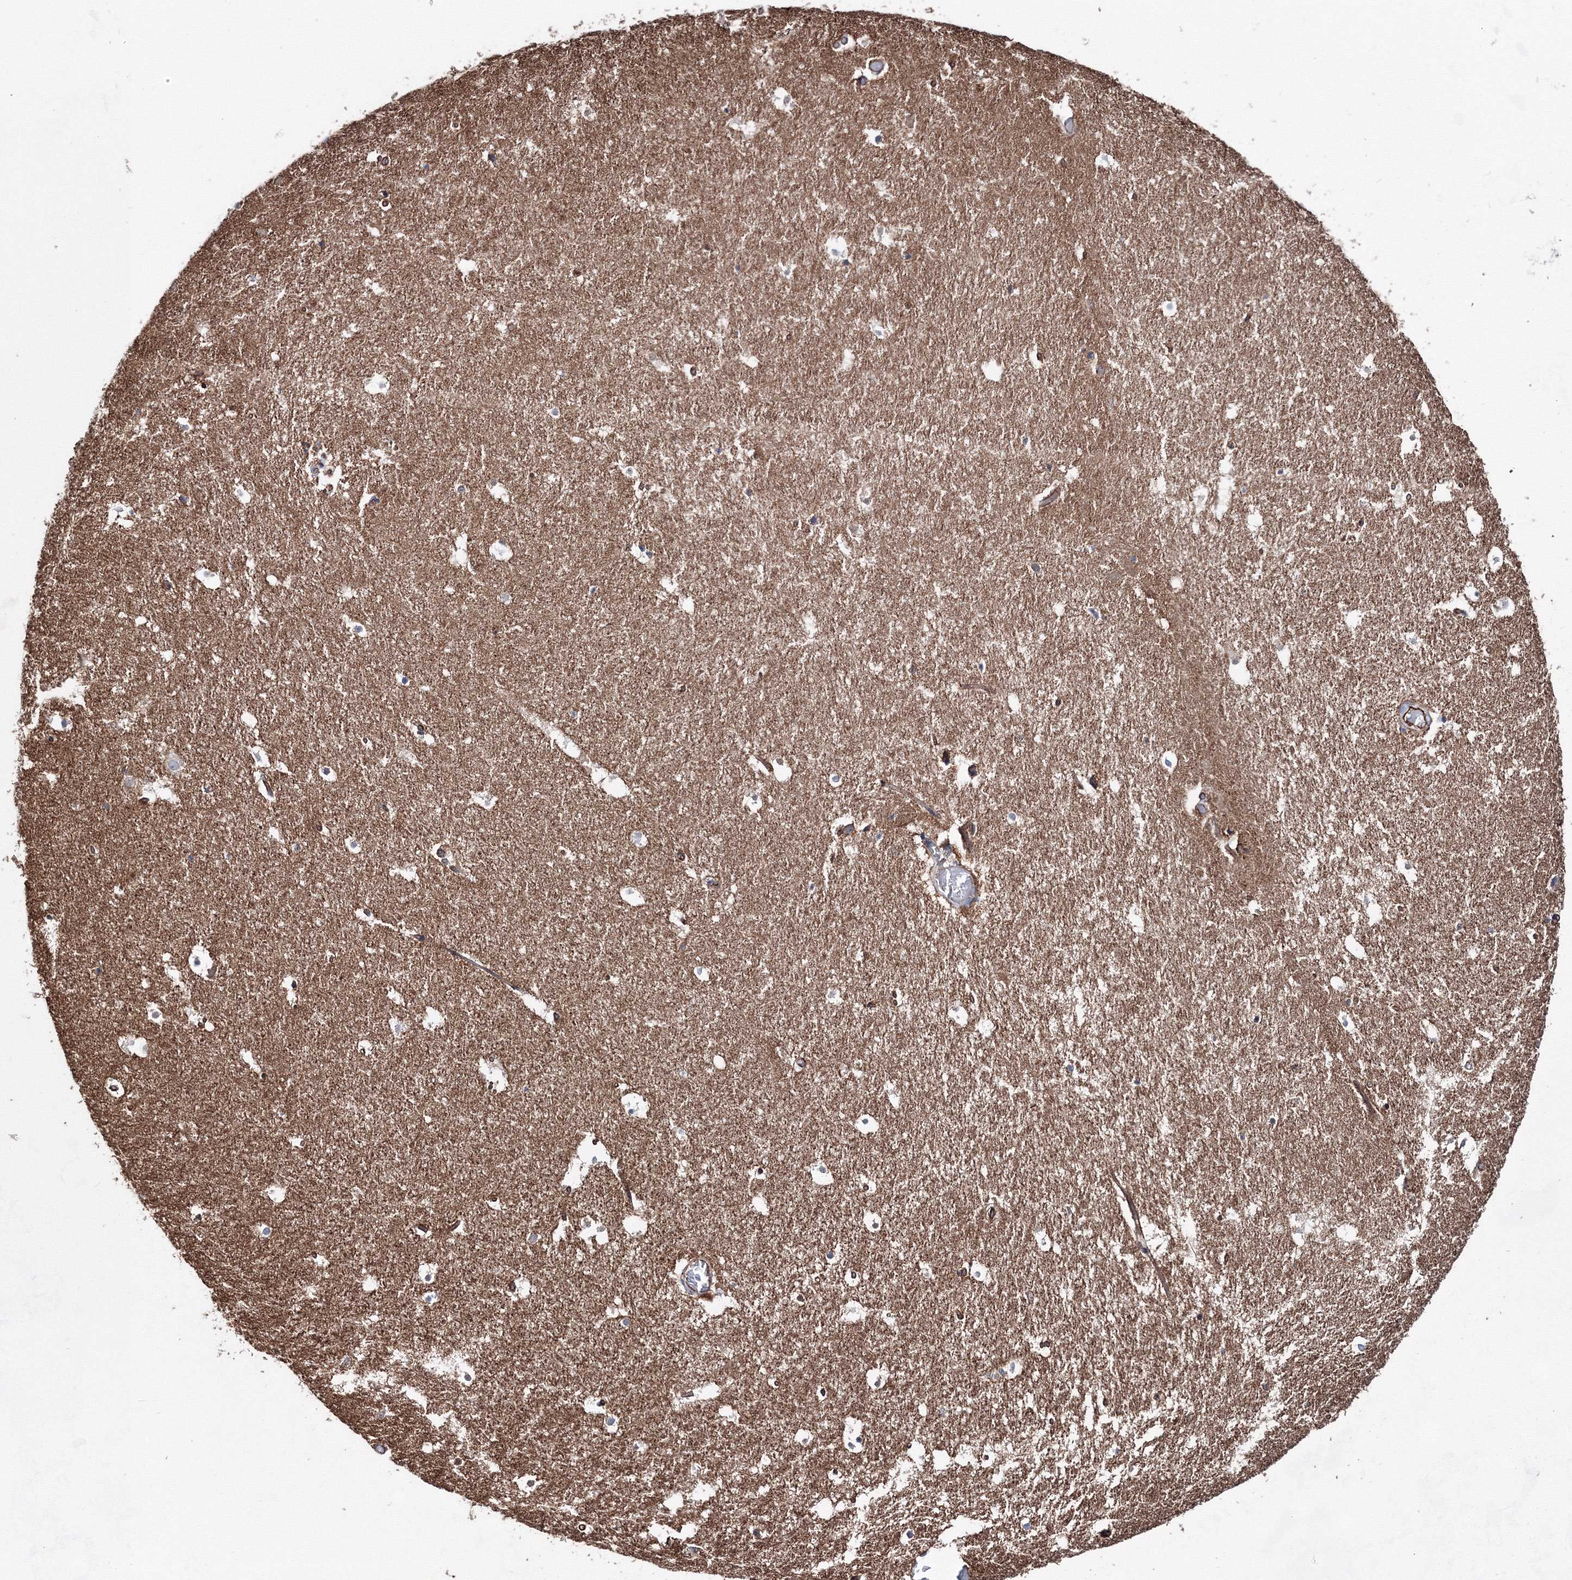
{"staining": {"intensity": "weak", "quantity": "<25%", "location": "cytoplasmic/membranous"}, "tissue": "hippocampus", "cell_type": "Glial cells", "image_type": "normal", "snomed": [{"axis": "morphology", "description": "Normal tissue, NOS"}, {"axis": "topography", "description": "Hippocampus"}], "caption": "An IHC photomicrograph of benign hippocampus is shown. There is no staining in glial cells of hippocampus. (Immunohistochemistry, brightfield microscopy, high magnification).", "gene": "ANKRD37", "patient": {"sex": "female", "age": 52}}